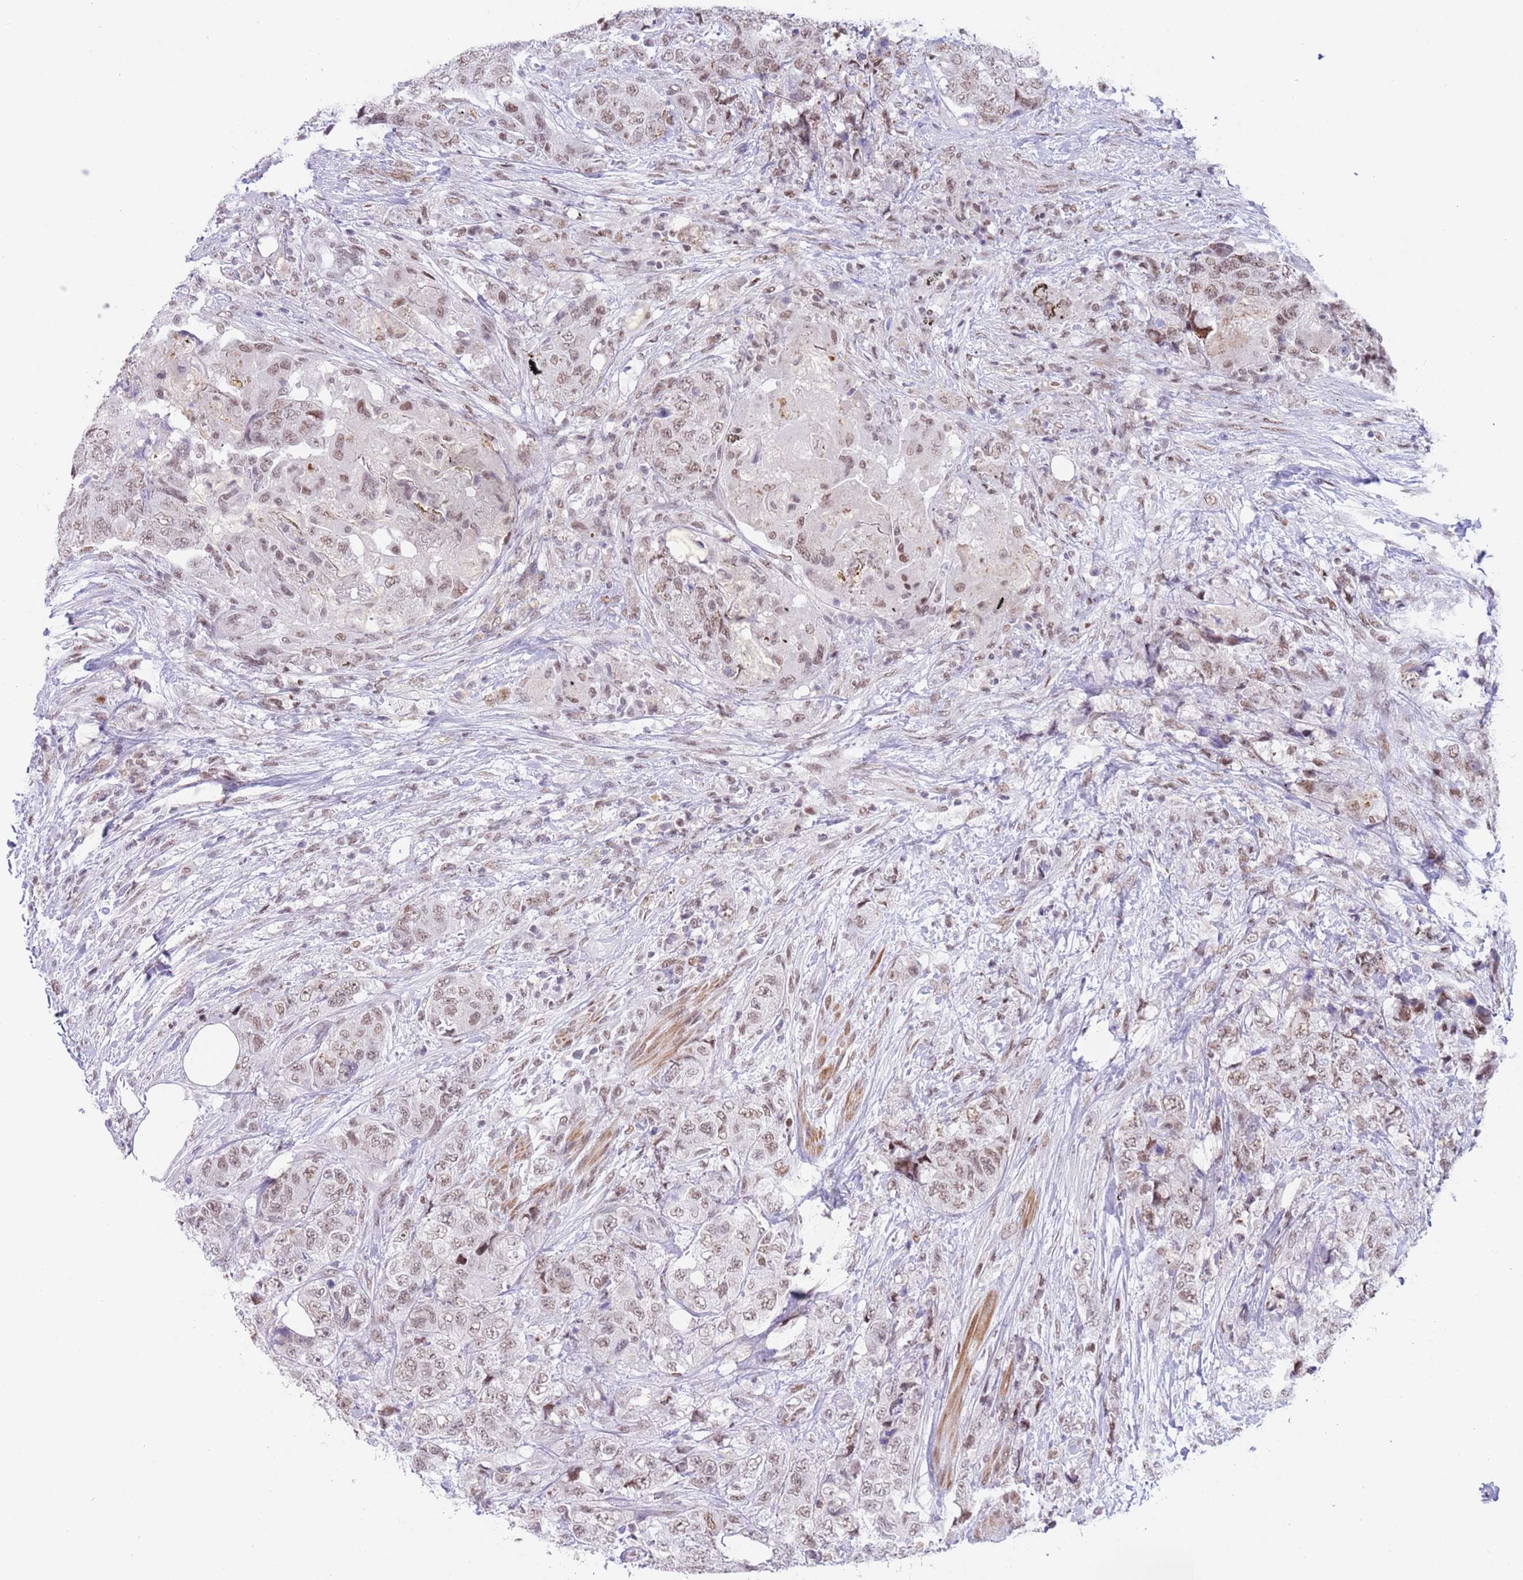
{"staining": {"intensity": "moderate", "quantity": ">75%", "location": "nuclear"}, "tissue": "urothelial cancer", "cell_type": "Tumor cells", "image_type": "cancer", "snomed": [{"axis": "morphology", "description": "Urothelial carcinoma, High grade"}, {"axis": "topography", "description": "Urinary bladder"}], "caption": "The photomicrograph demonstrates immunohistochemical staining of urothelial cancer. There is moderate nuclear positivity is seen in approximately >75% of tumor cells.", "gene": "ZNF382", "patient": {"sex": "female", "age": 78}}